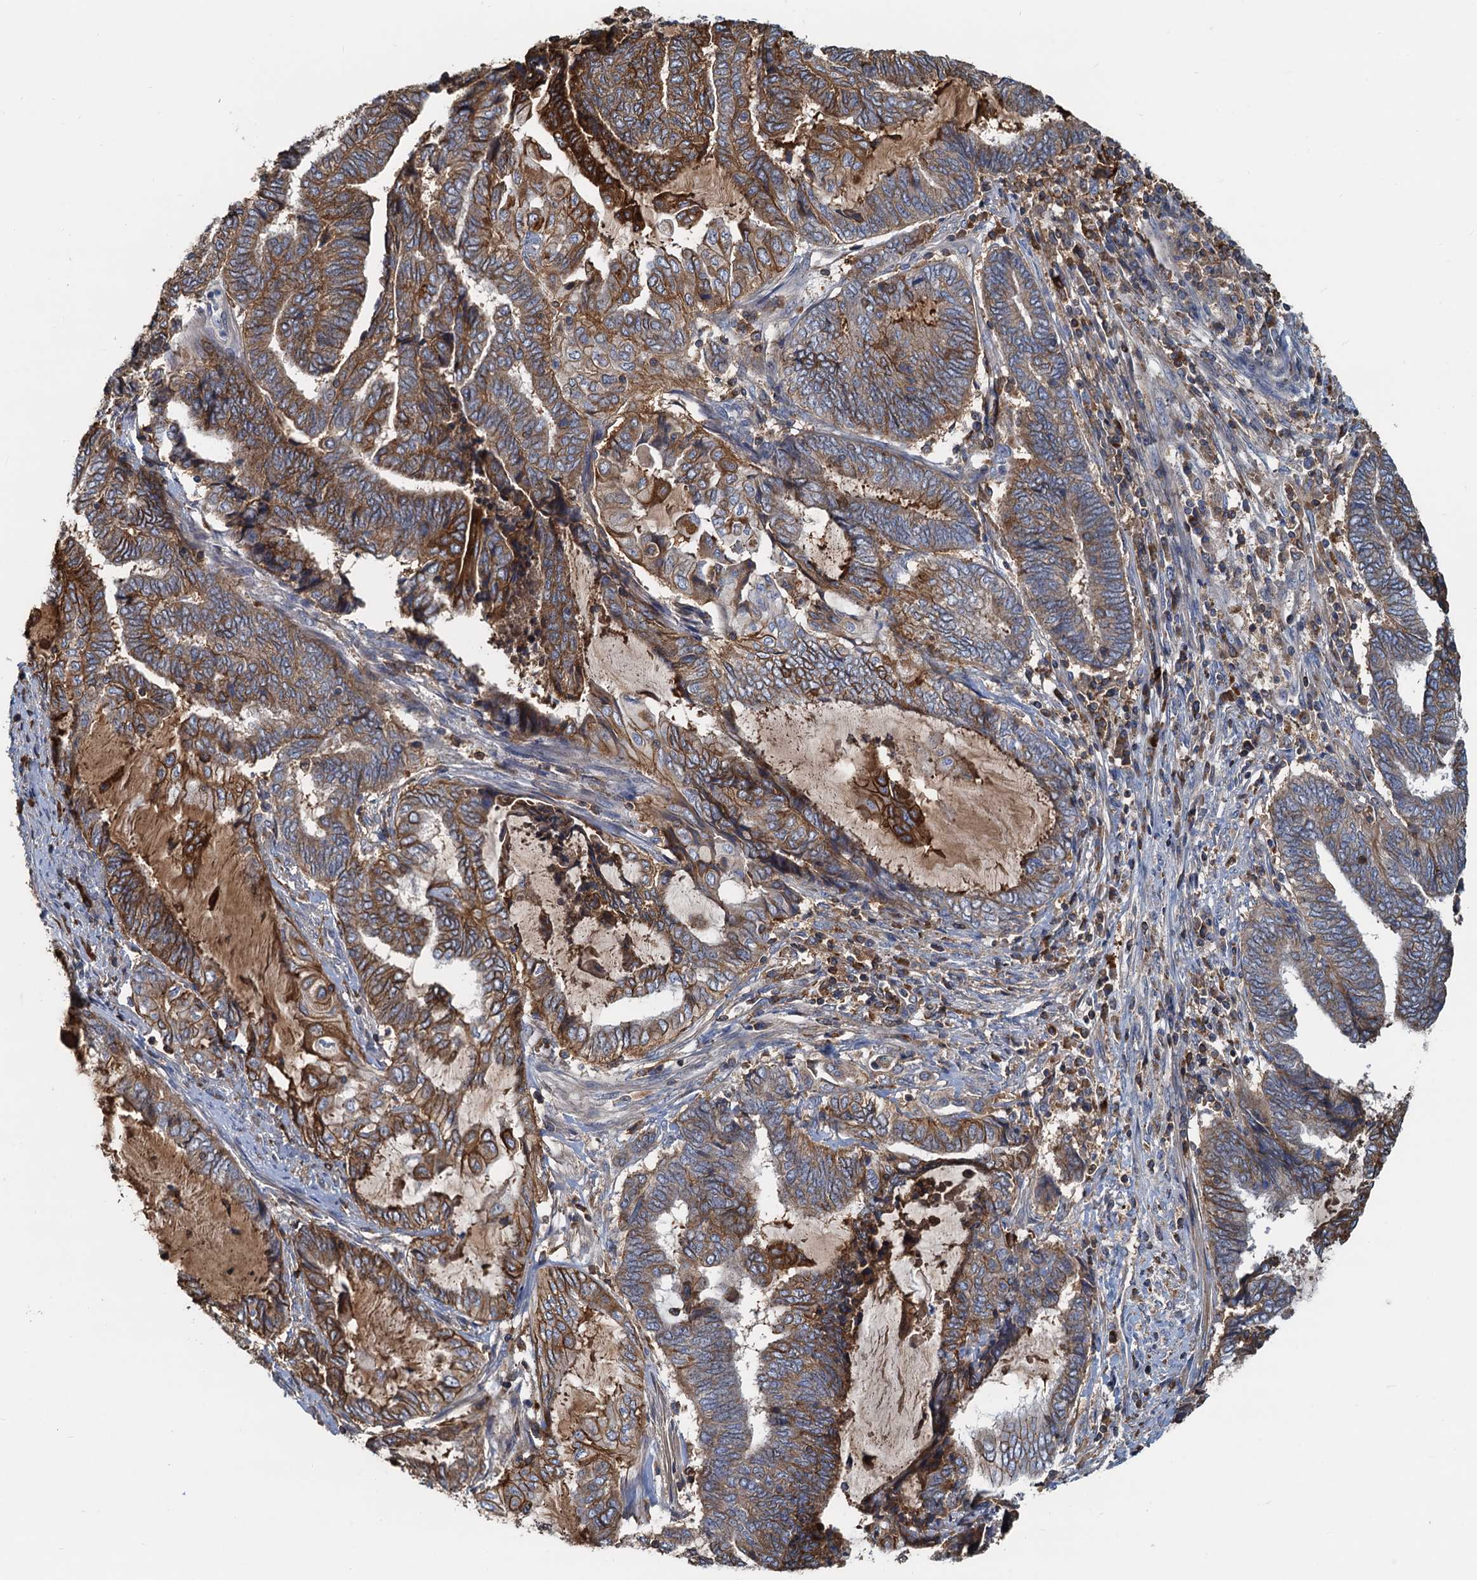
{"staining": {"intensity": "moderate", "quantity": ">75%", "location": "cytoplasmic/membranous"}, "tissue": "endometrial cancer", "cell_type": "Tumor cells", "image_type": "cancer", "snomed": [{"axis": "morphology", "description": "Adenocarcinoma, NOS"}, {"axis": "topography", "description": "Uterus"}, {"axis": "topography", "description": "Endometrium"}], "caption": "Moderate cytoplasmic/membranous protein expression is seen in about >75% of tumor cells in endometrial cancer (adenocarcinoma).", "gene": "LNX2", "patient": {"sex": "female", "age": 70}}